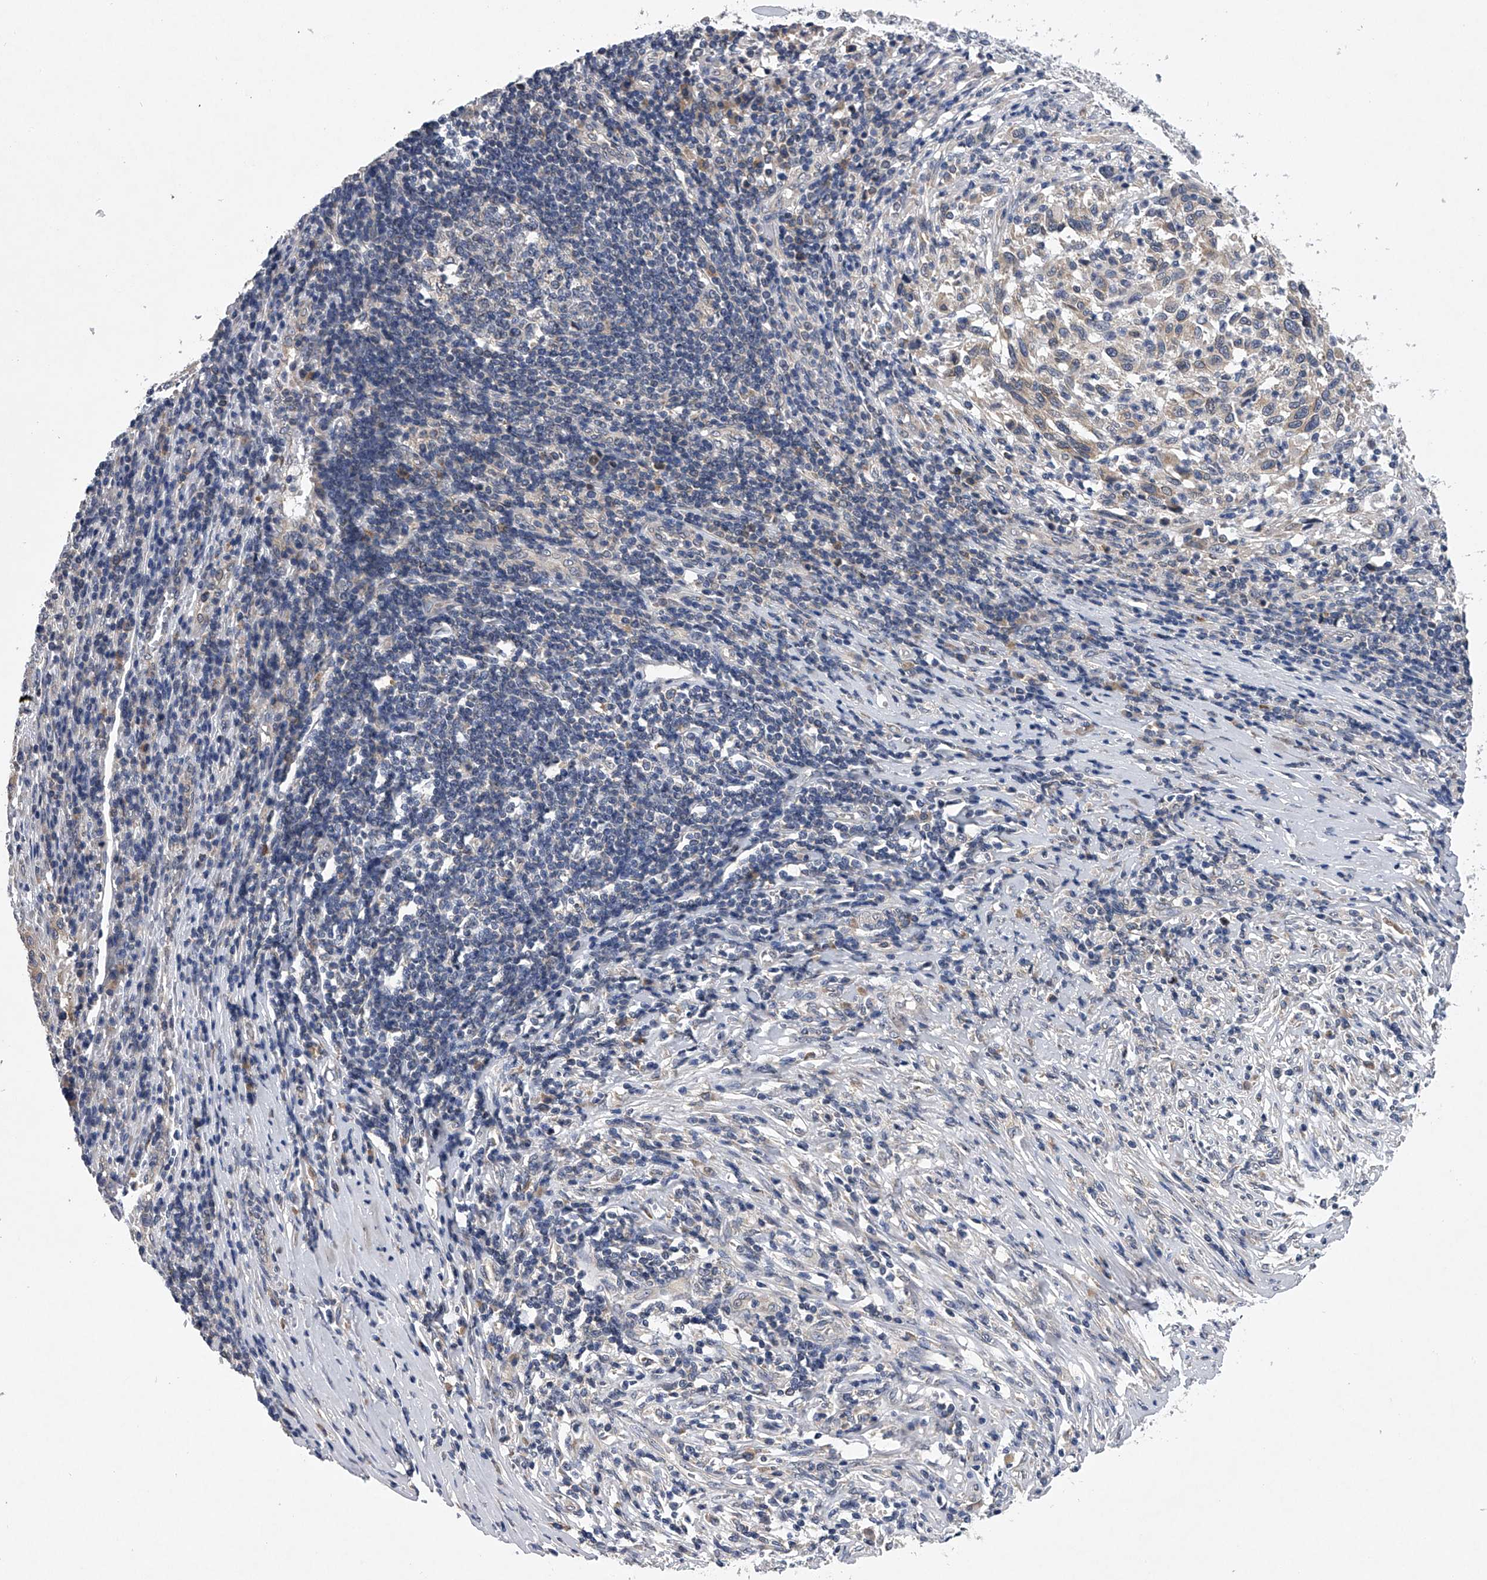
{"staining": {"intensity": "moderate", "quantity": "25%-75%", "location": "cytoplasmic/membranous"}, "tissue": "melanoma", "cell_type": "Tumor cells", "image_type": "cancer", "snomed": [{"axis": "morphology", "description": "Malignant melanoma, Metastatic site"}, {"axis": "topography", "description": "Lymph node"}], "caption": "Melanoma stained with immunohistochemistry (IHC) shows moderate cytoplasmic/membranous expression in approximately 25%-75% of tumor cells.", "gene": "RNF5", "patient": {"sex": "male", "age": 61}}